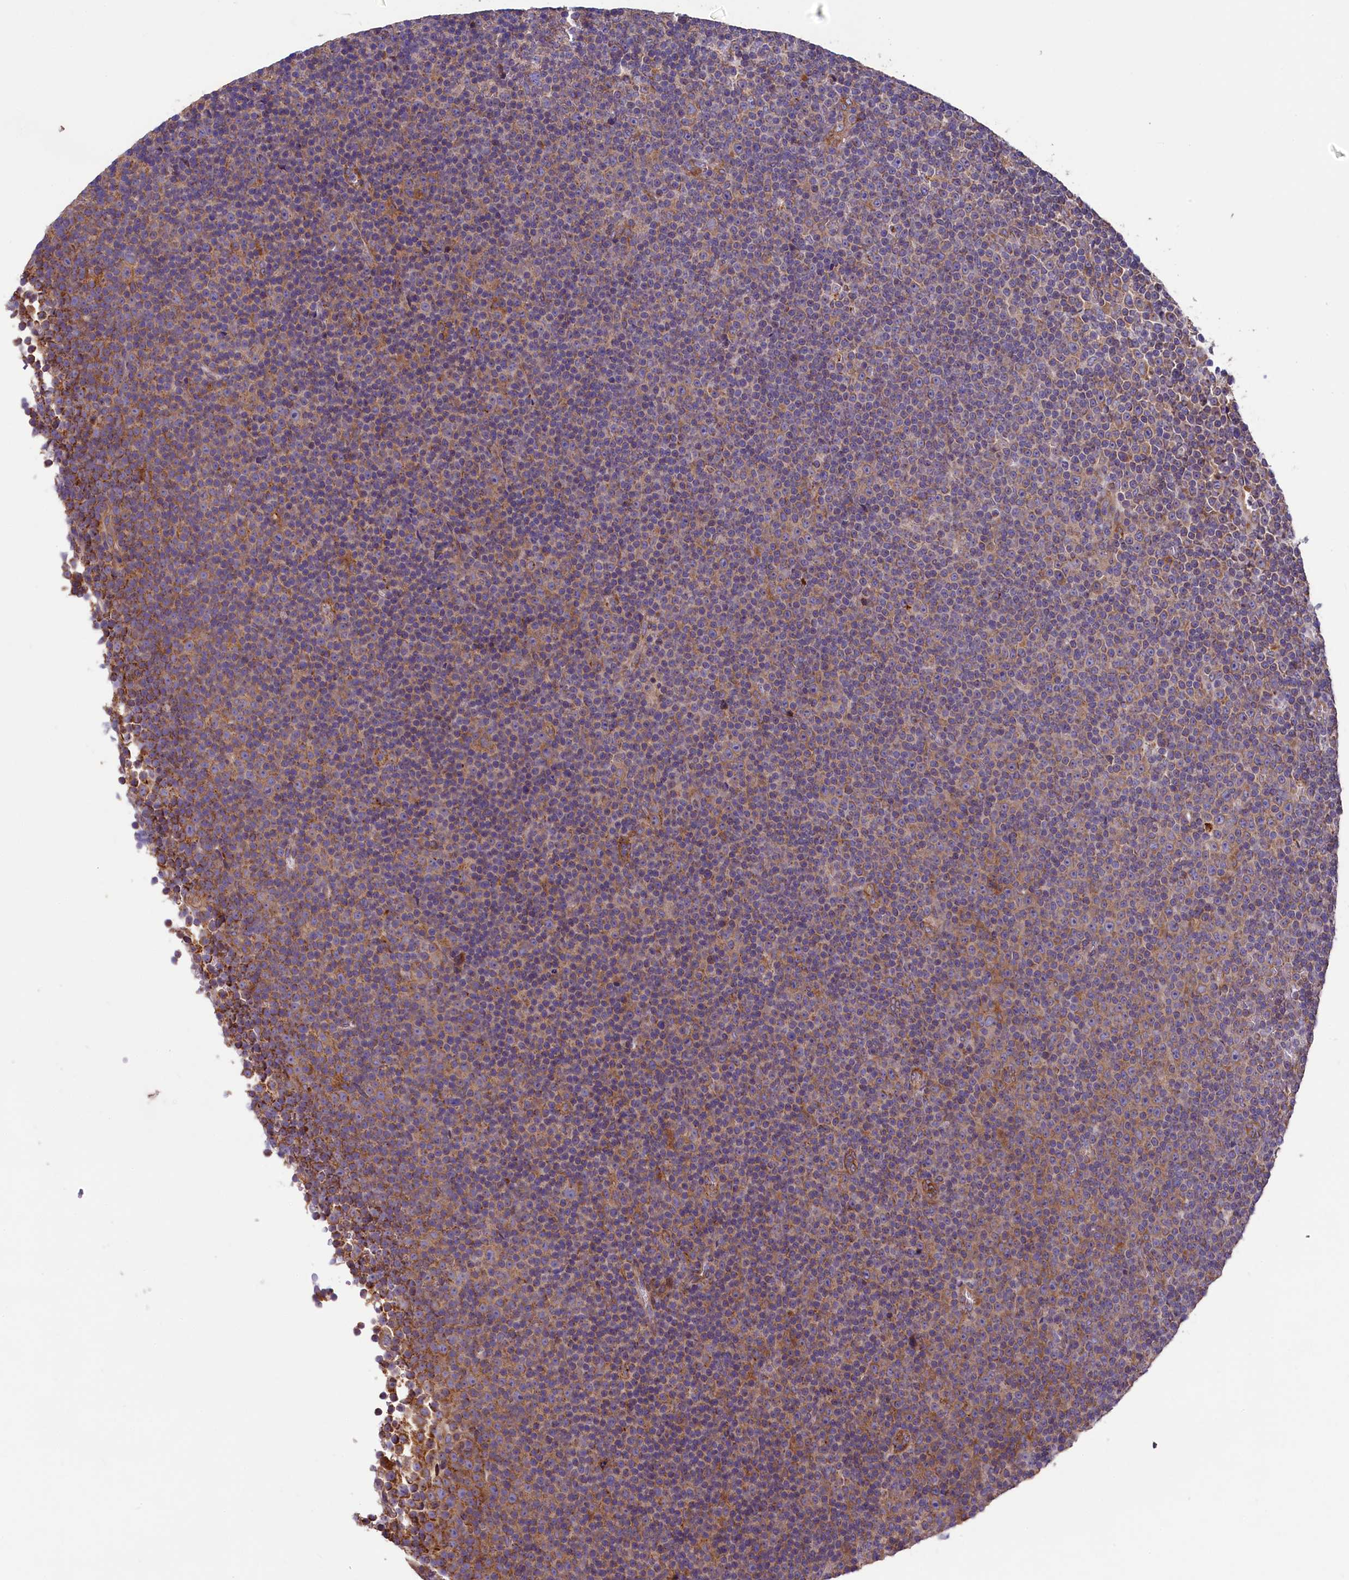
{"staining": {"intensity": "weak", "quantity": "25%-75%", "location": "cytoplasmic/membranous"}, "tissue": "lymphoma", "cell_type": "Tumor cells", "image_type": "cancer", "snomed": [{"axis": "morphology", "description": "Malignant lymphoma, non-Hodgkin's type, Low grade"}, {"axis": "topography", "description": "Lymph node"}], "caption": "Immunohistochemical staining of human lymphoma reveals low levels of weak cytoplasmic/membranous staining in about 25%-75% of tumor cells. Immunohistochemistry (ihc) stains the protein in brown and the nuclei are stained blue.", "gene": "ACAD8", "patient": {"sex": "female", "age": 67}}